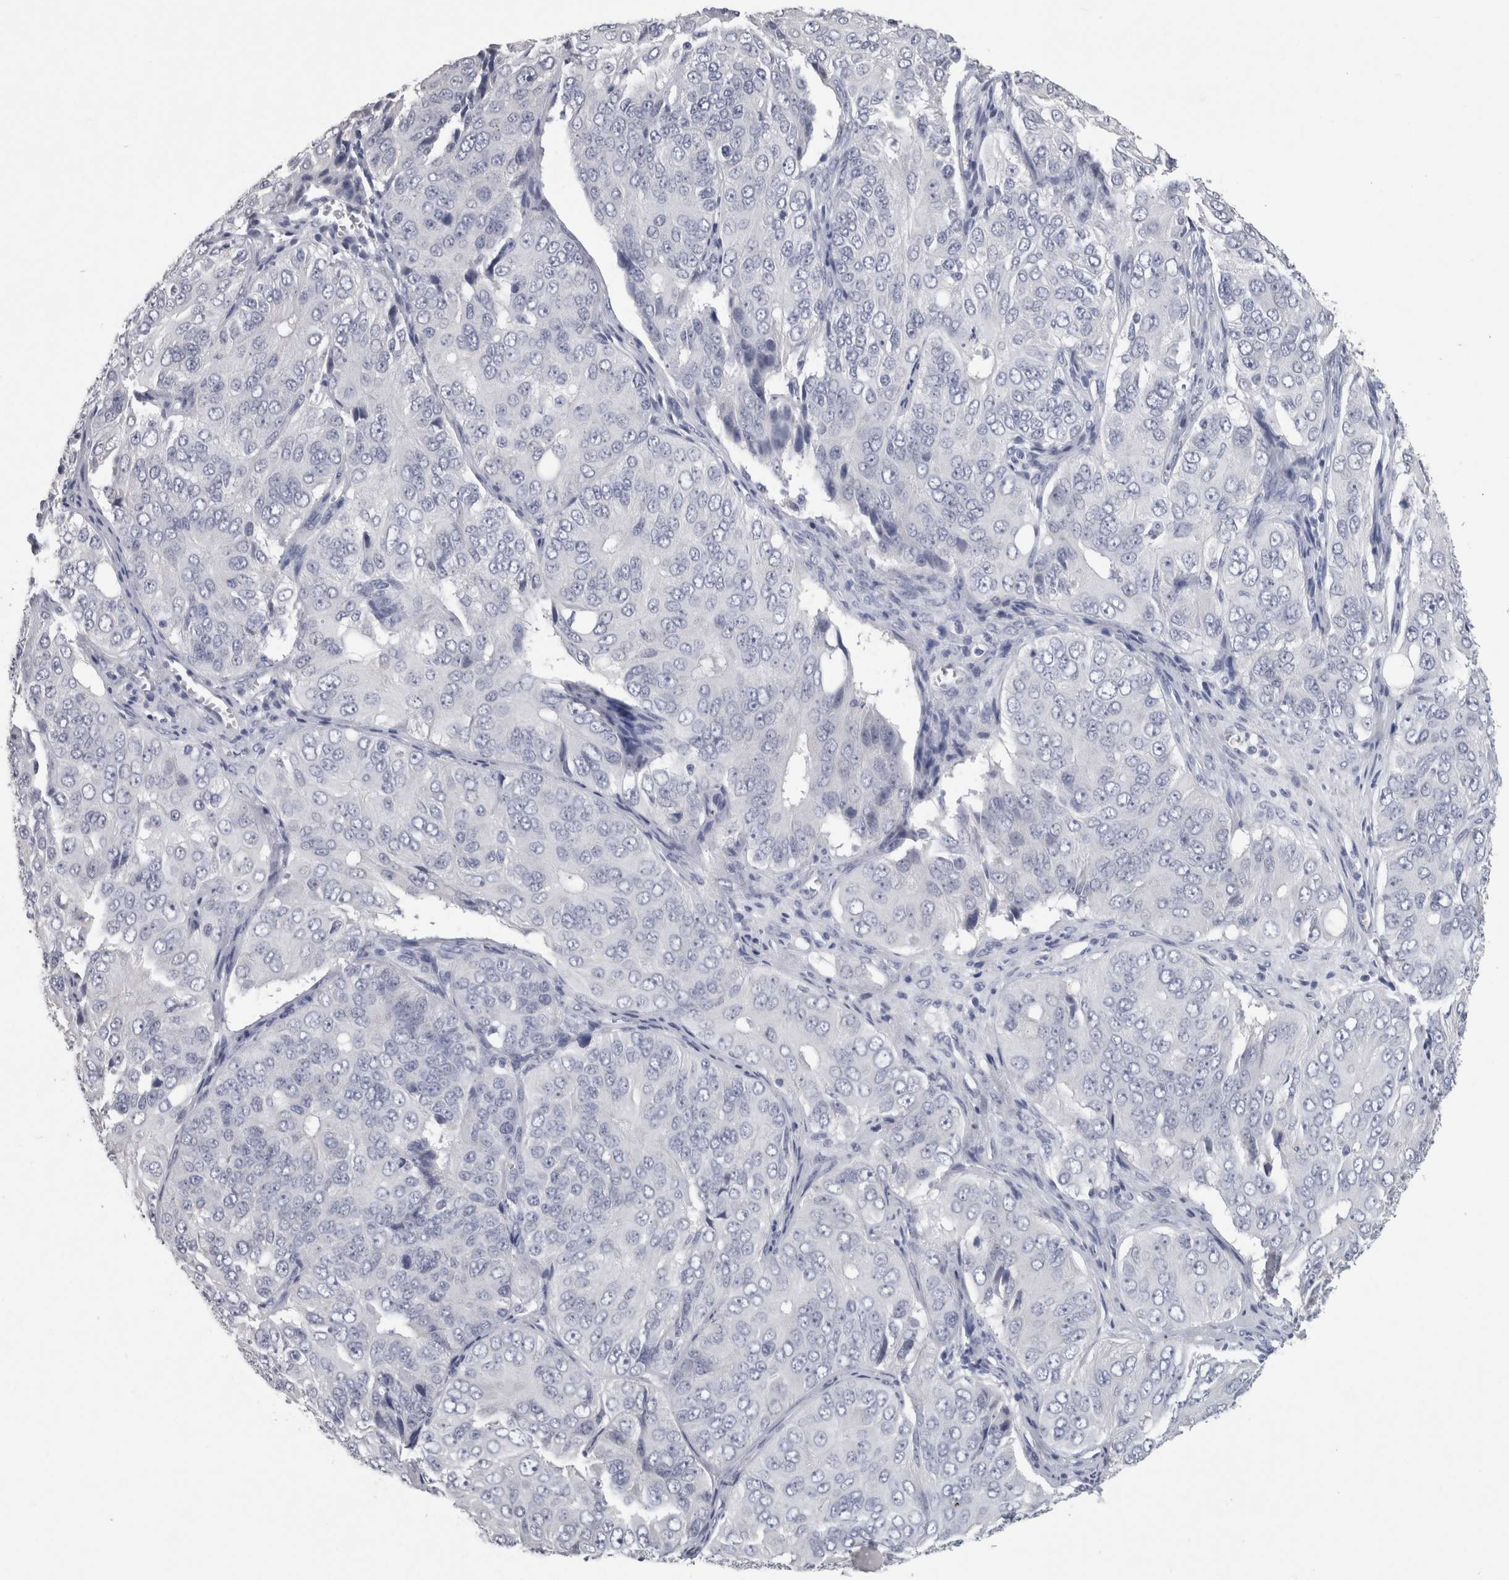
{"staining": {"intensity": "negative", "quantity": "none", "location": "none"}, "tissue": "ovarian cancer", "cell_type": "Tumor cells", "image_type": "cancer", "snomed": [{"axis": "morphology", "description": "Carcinoma, endometroid"}, {"axis": "topography", "description": "Ovary"}], "caption": "This is an IHC photomicrograph of ovarian endometroid carcinoma. There is no staining in tumor cells.", "gene": "CA8", "patient": {"sex": "female", "age": 51}}